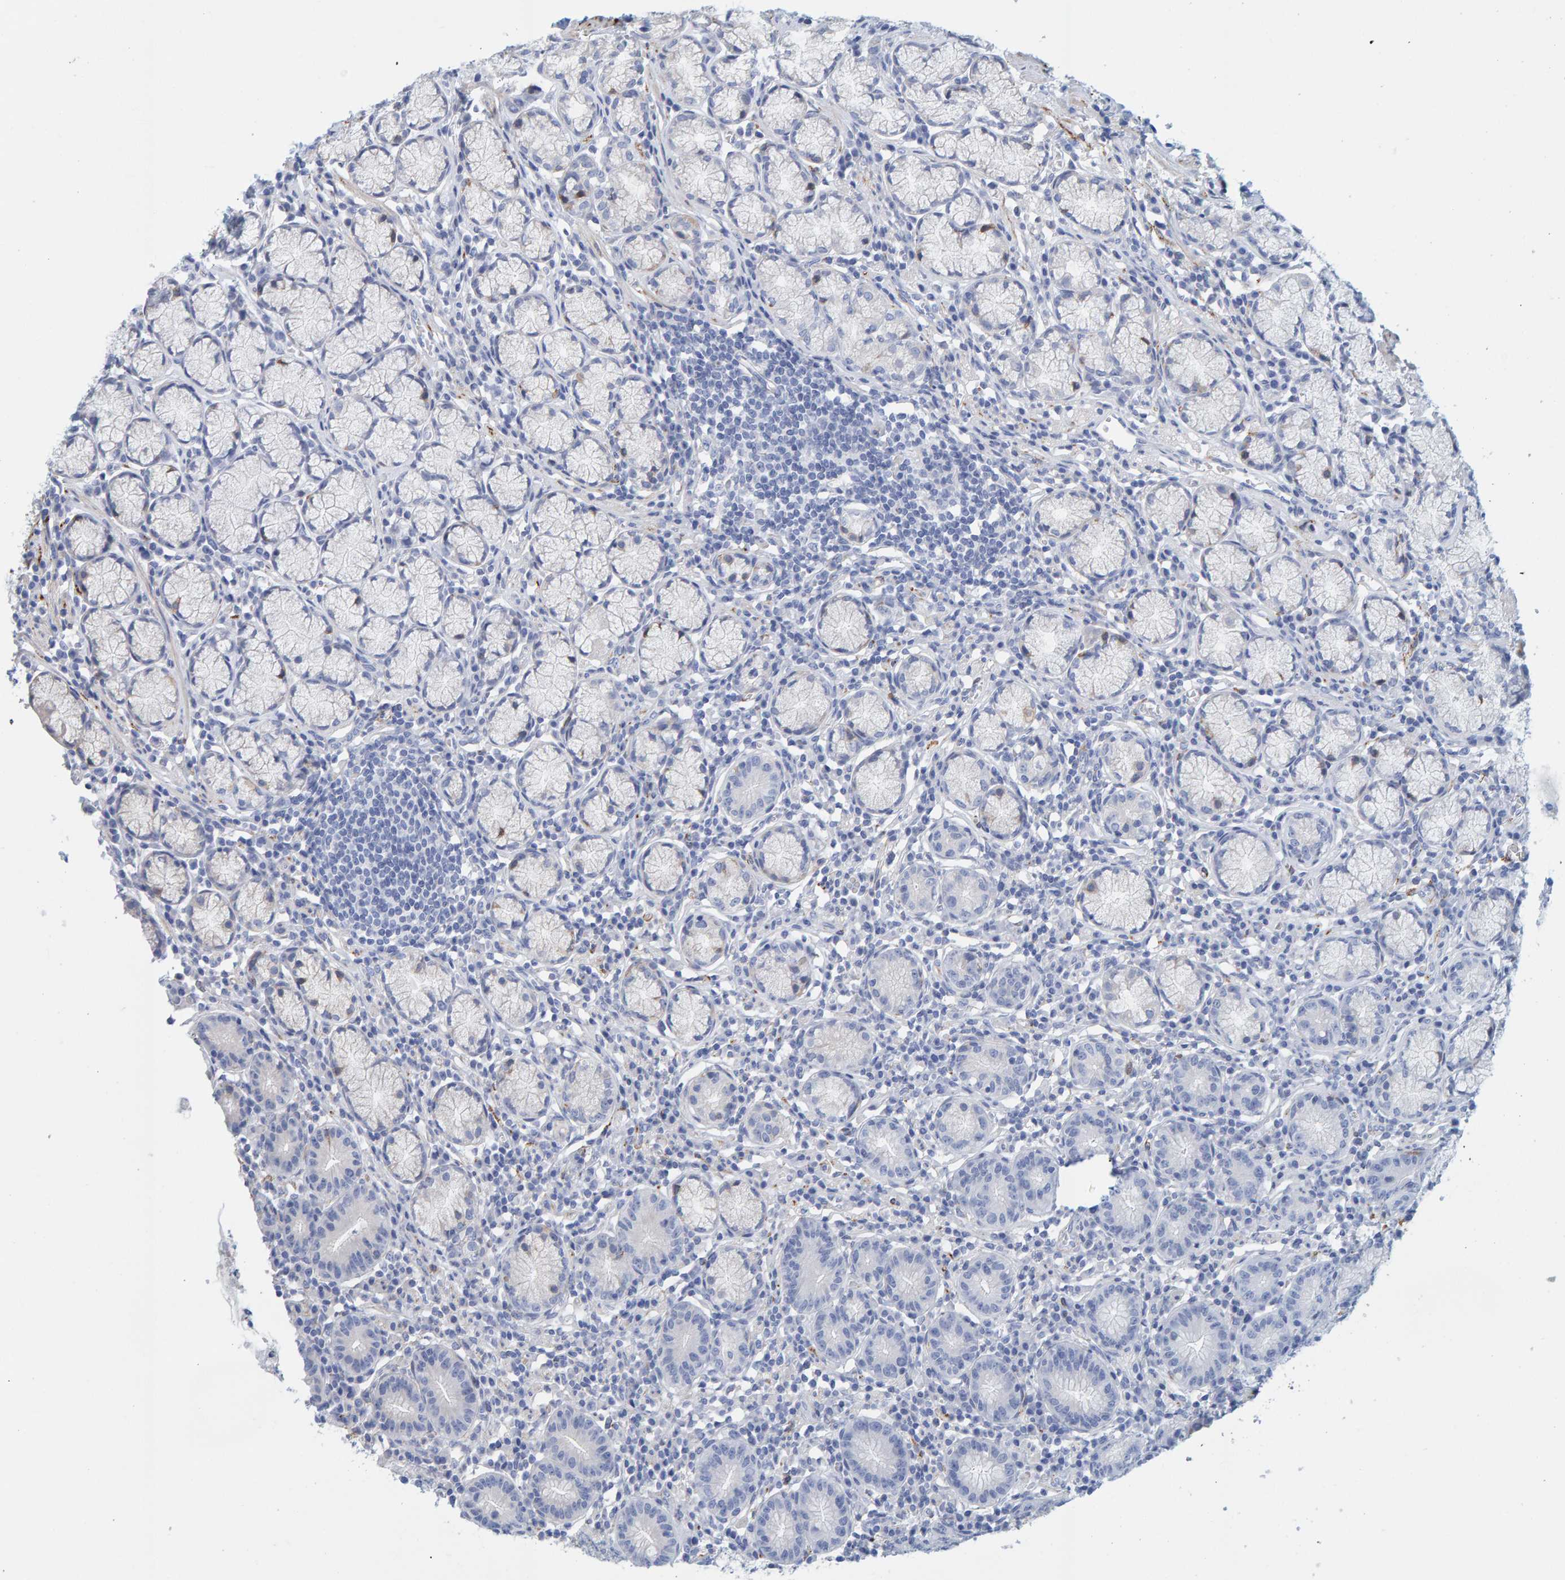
{"staining": {"intensity": "negative", "quantity": "none", "location": "none"}, "tissue": "stomach", "cell_type": "Glandular cells", "image_type": "normal", "snomed": [{"axis": "morphology", "description": "Normal tissue, NOS"}, {"axis": "topography", "description": "Stomach"}], "caption": "Histopathology image shows no protein positivity in glandular cells of normal stomach.", "gene": "MAP1B", "patient": {"sex": "male", "age": 55}}